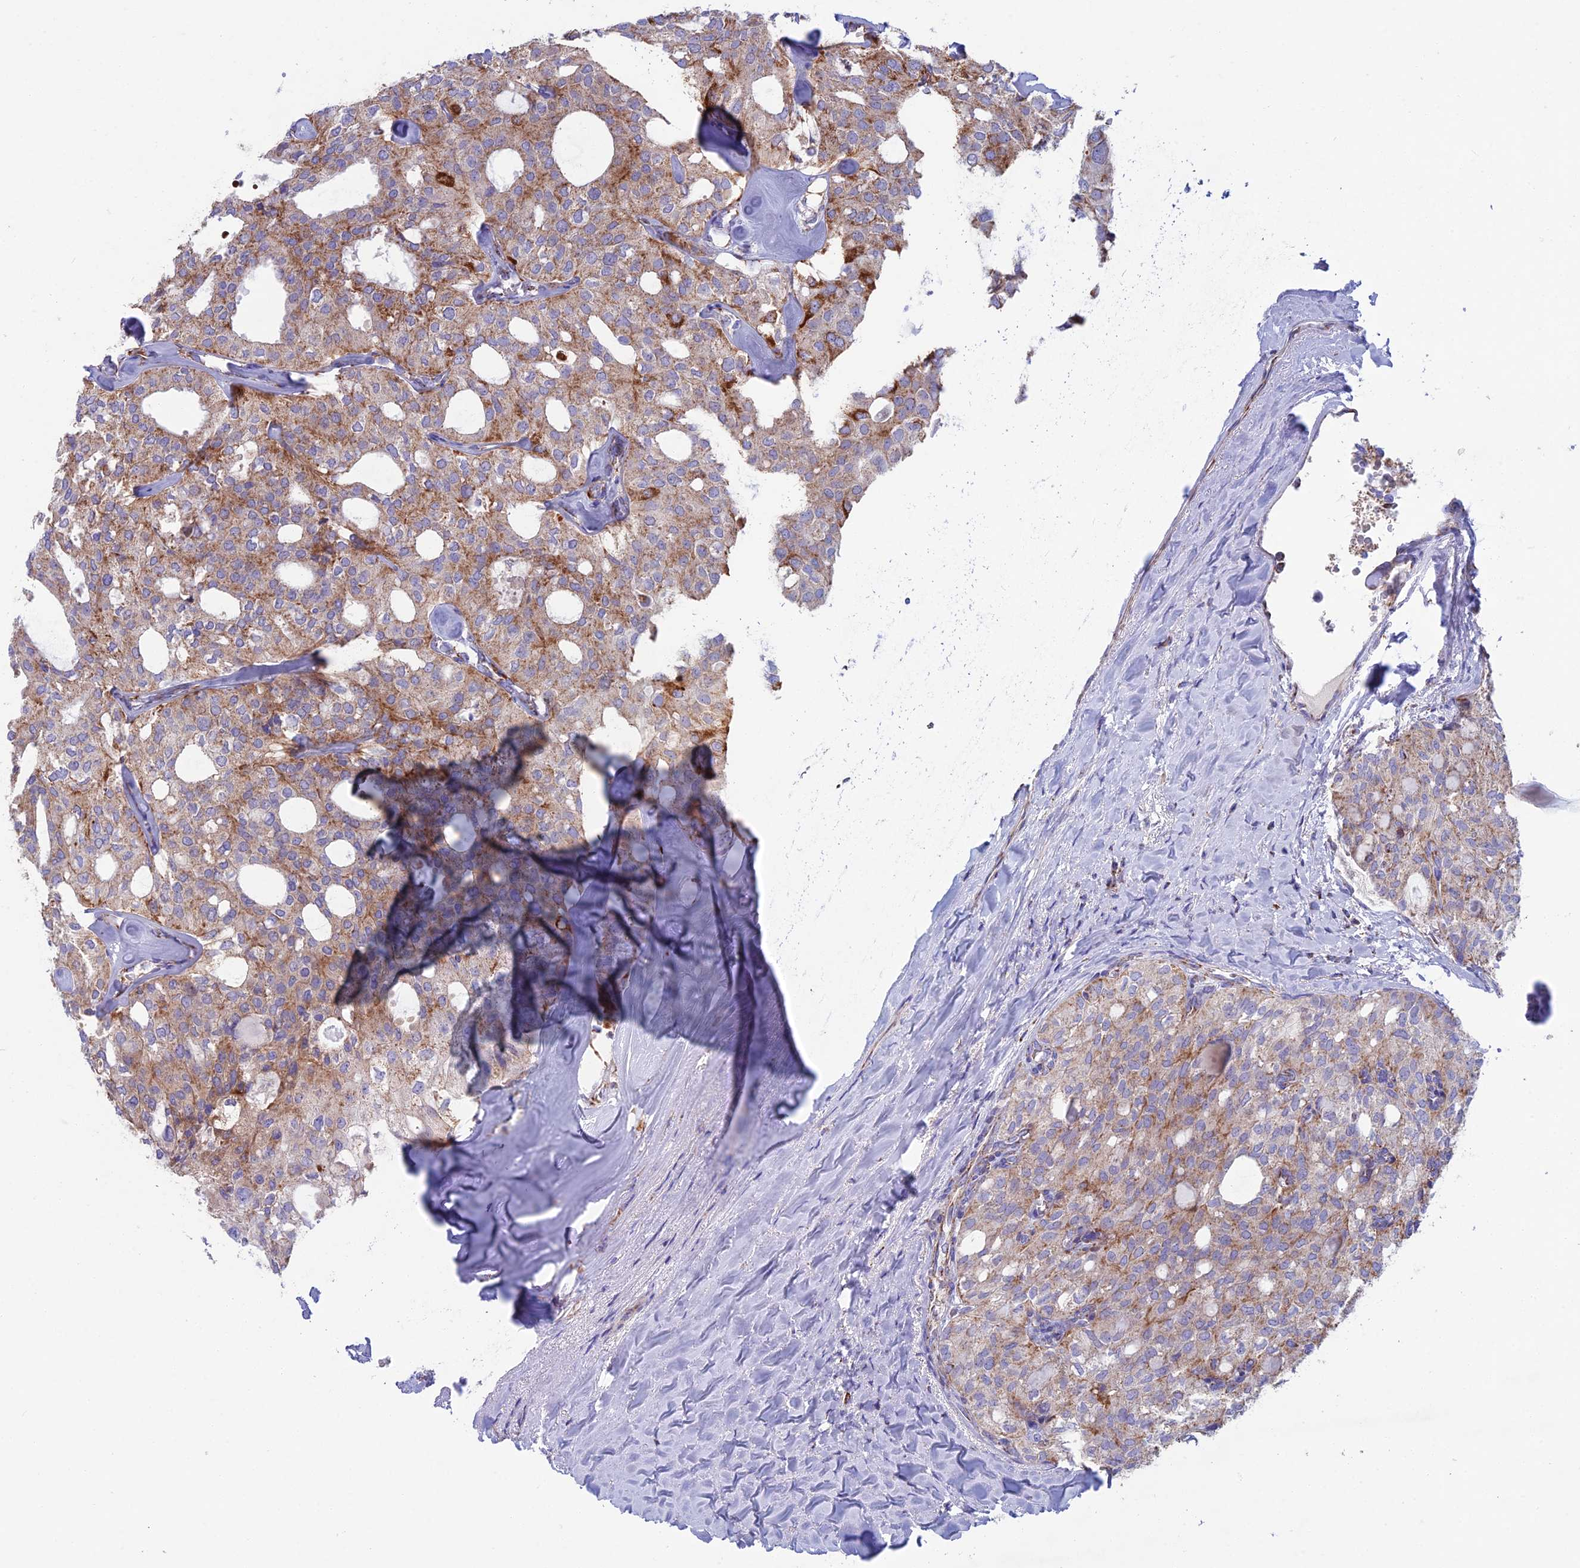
{"staining": {"intensity": "moderate", "quantity": "25%-75%", "location": "cytoplasmic/membranous"}, "tissue": "thyroid cancer", "cell_type": "Tumor cells", "image_type": "cancer", "snomed": [{"axis": "morphology", "description": "Follicular adenoma carcinoma, NOS"}, {"axis": "topography", "description": "Thyroid gland"}], "caption": "High-magnification brightfield microscopy of thyroid follicular adenoma carcinoma stained with DAB (brown) and counterstained with hematoxylin (blue). tumor cells exhibit moderate cytoplasmic/membranous expression is seen in approximately25%-75% of cells.", "gene": "CS", "patient": {"sex": "male", "age": 75}}